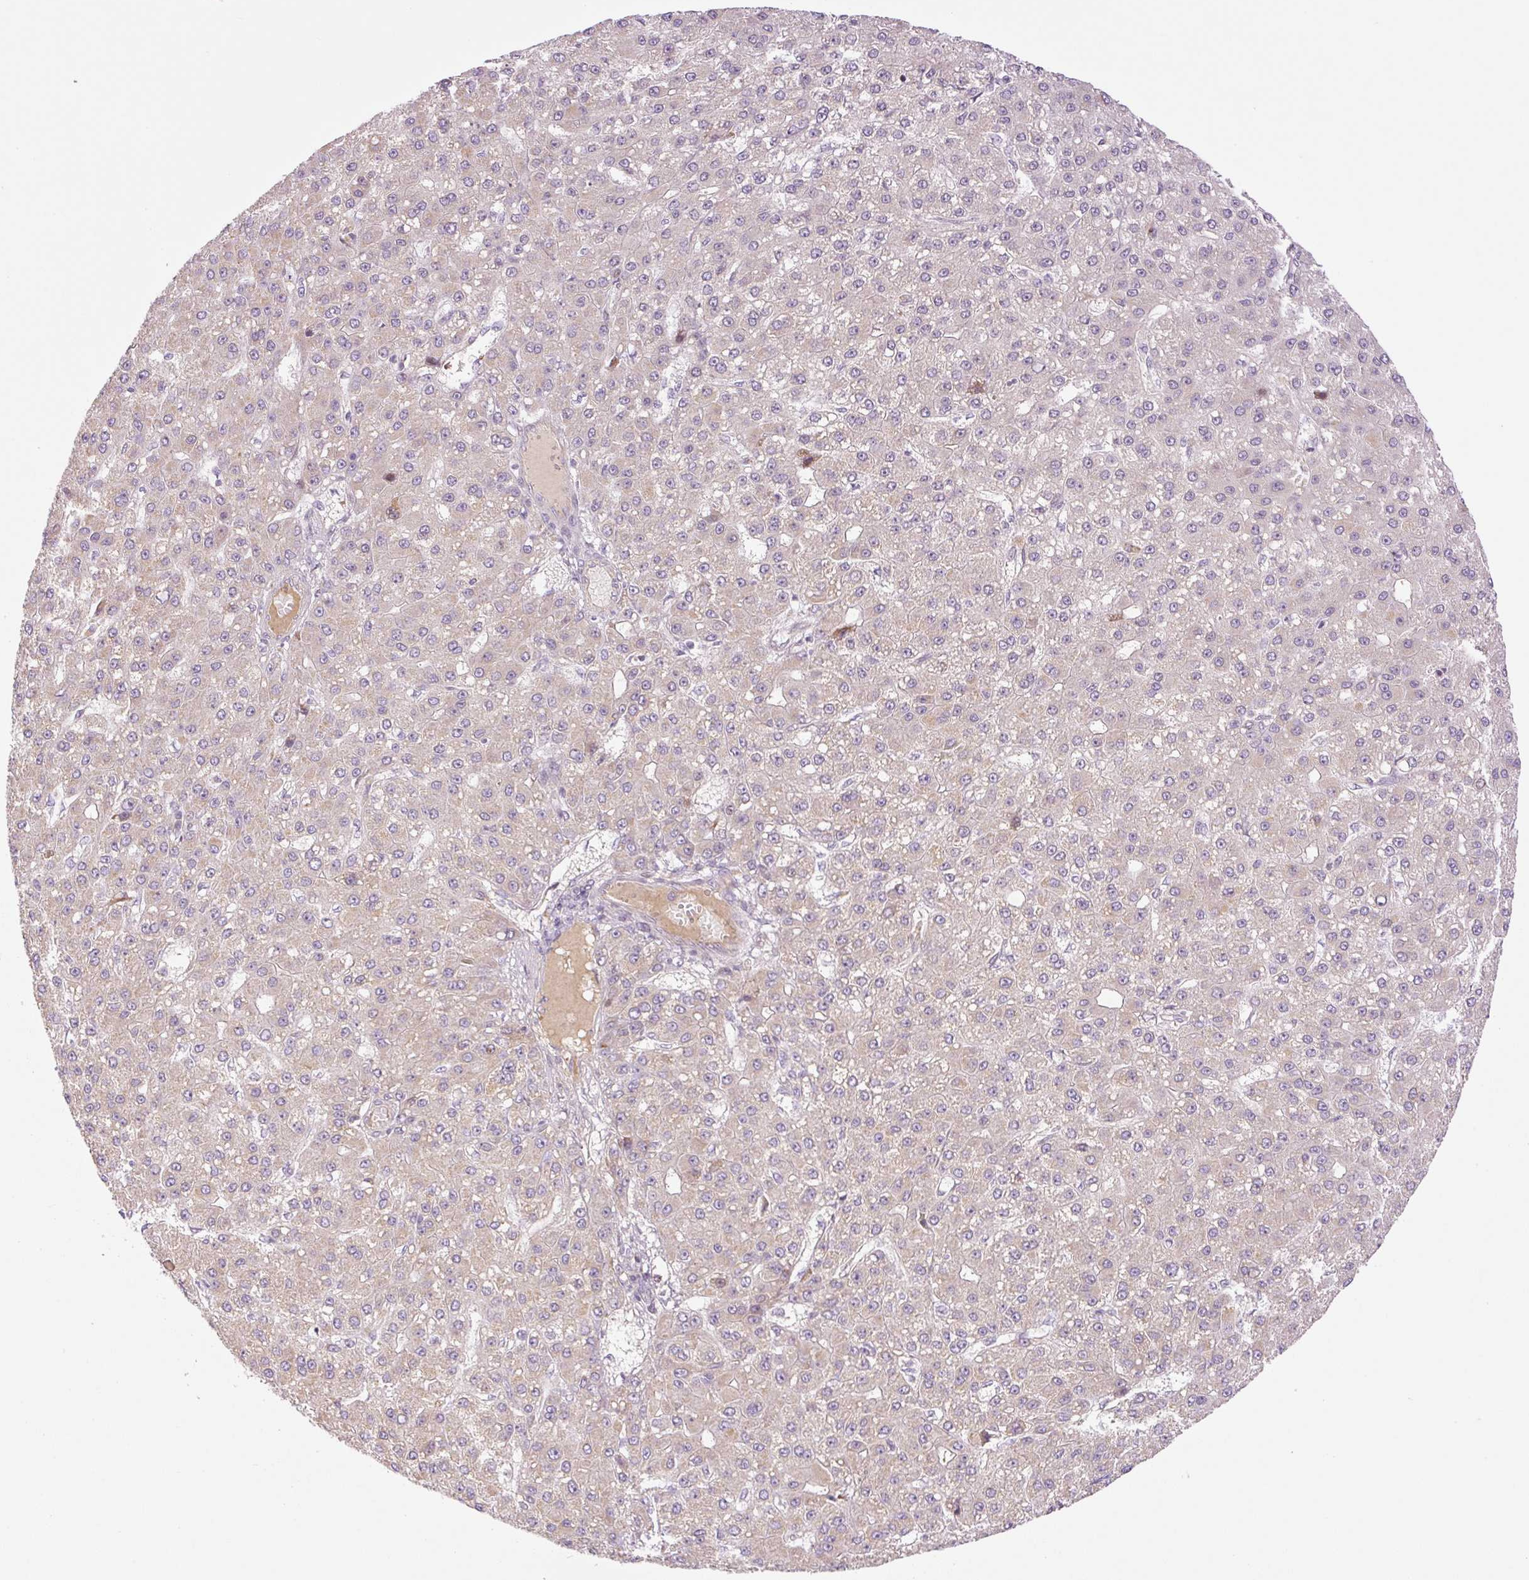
{"staining": {"intensity": "weak", "quantity": "25%-75%", "location": "cytoplasmic/membranous"}, "tissue": "liver cancer", "cell_type": "Tumor cells", "image_type": "cancer", "snomed": [{"axis": "morphology", "description": "Carcinoma, Hepatocellular, NOS"}, {"axis": "topography", "description": "Liver"}], "caption": "Protein analysis of liver cancer (hepatocellular carcinoma) tissue demonstrates weak cytoplasmic/membranous staining in about 25%-75% of tumor cells.", "gene": "ZNF394", "patient": {"sex": "male", "age": 67}}